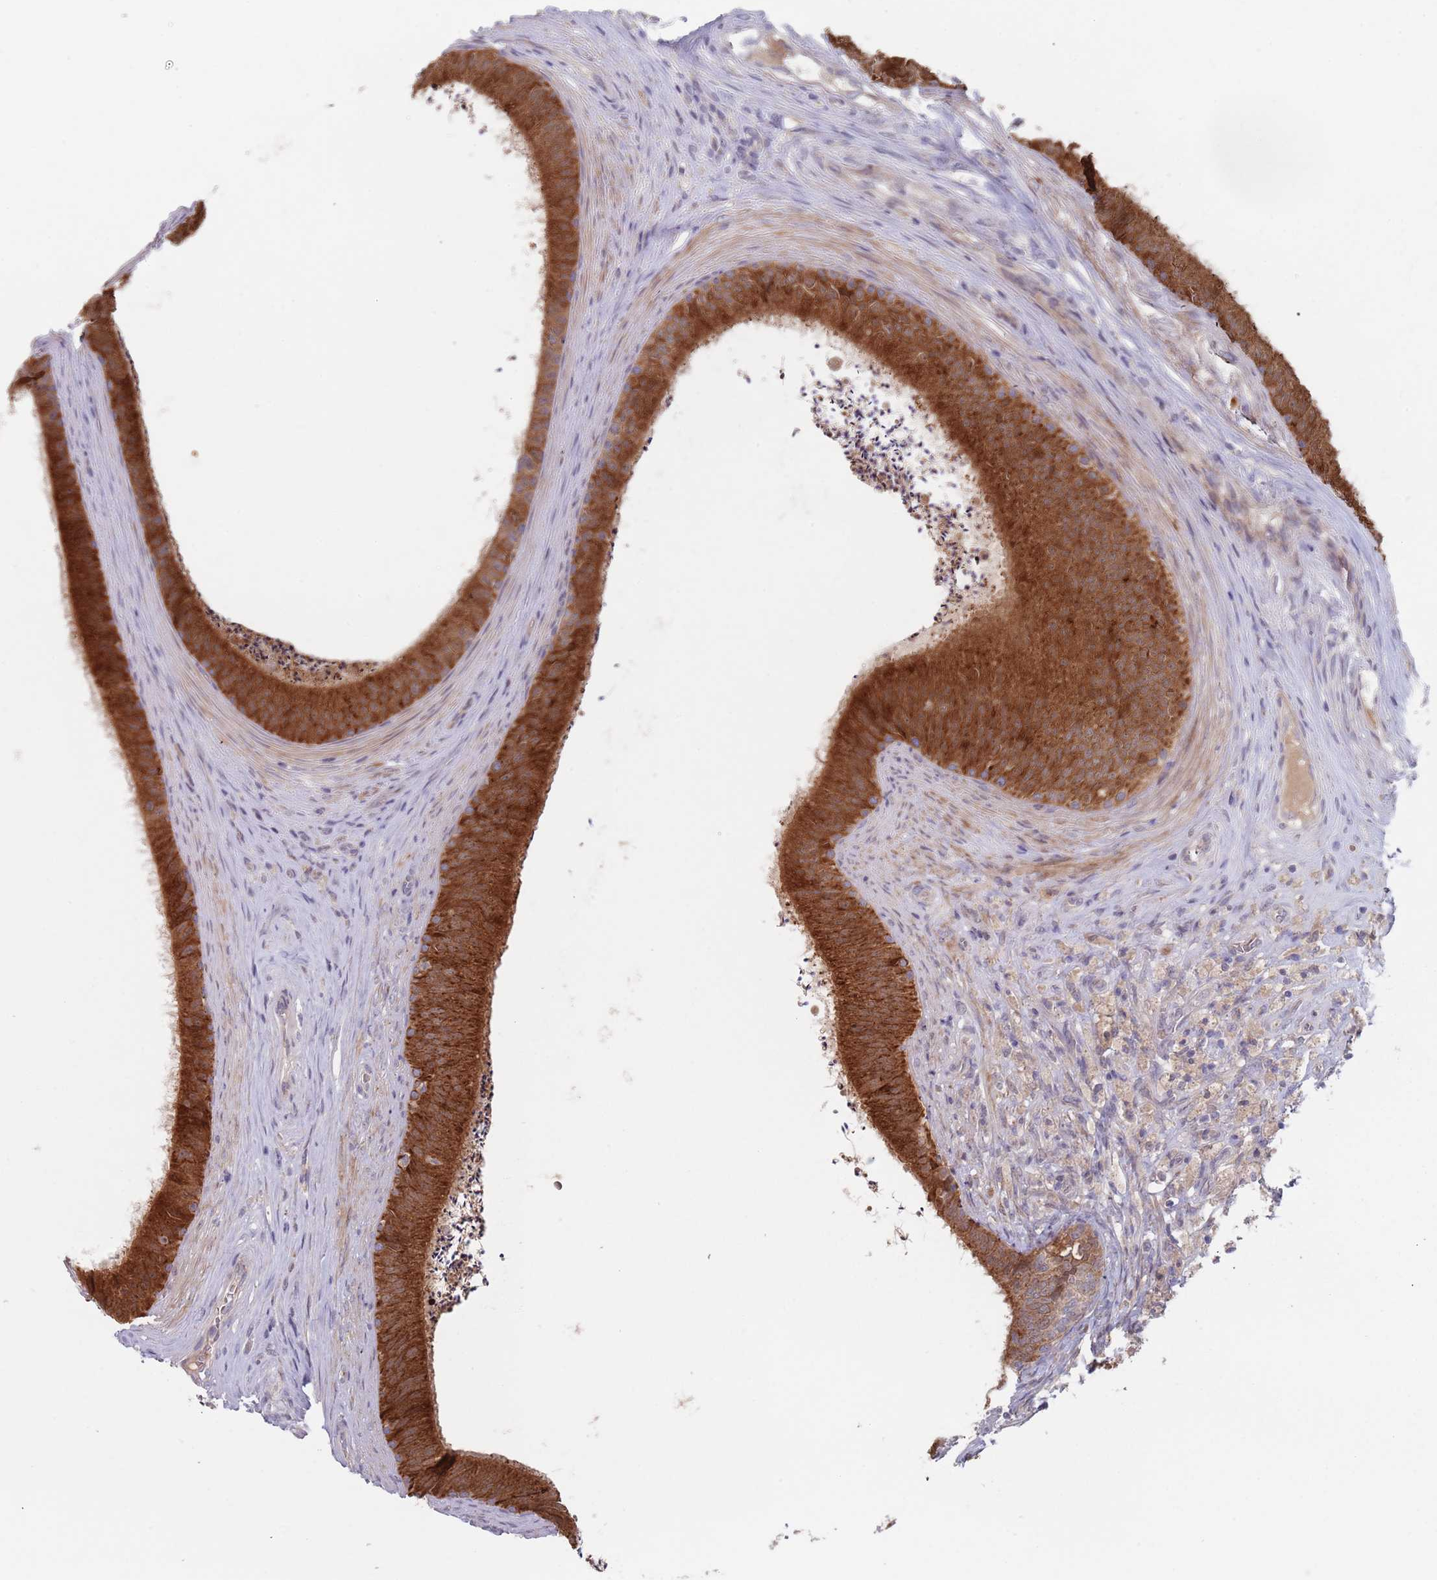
{"staining": {"intensity": "strong", "quantity": ">75%", "location": "cytoplasmic/membranous"}, "tissue": "epididymis", "cell_type": "Glandular cells", "image_type": "normal", "snomed": [{"axis": "morphology", "description": "Normal tissue, NOS"}, {"axis": "topography", "description": "Testis"}, {"axis": "topography", "description": "Epididymis"}], "caption": "Glandular cells reveal high levels of strong cytoplasmic/membranous positivity in approximately >75% of cells in unremarkable epididymis.", "gene": "ZNF140", "patient": {"sex": "male", "age": 41}}